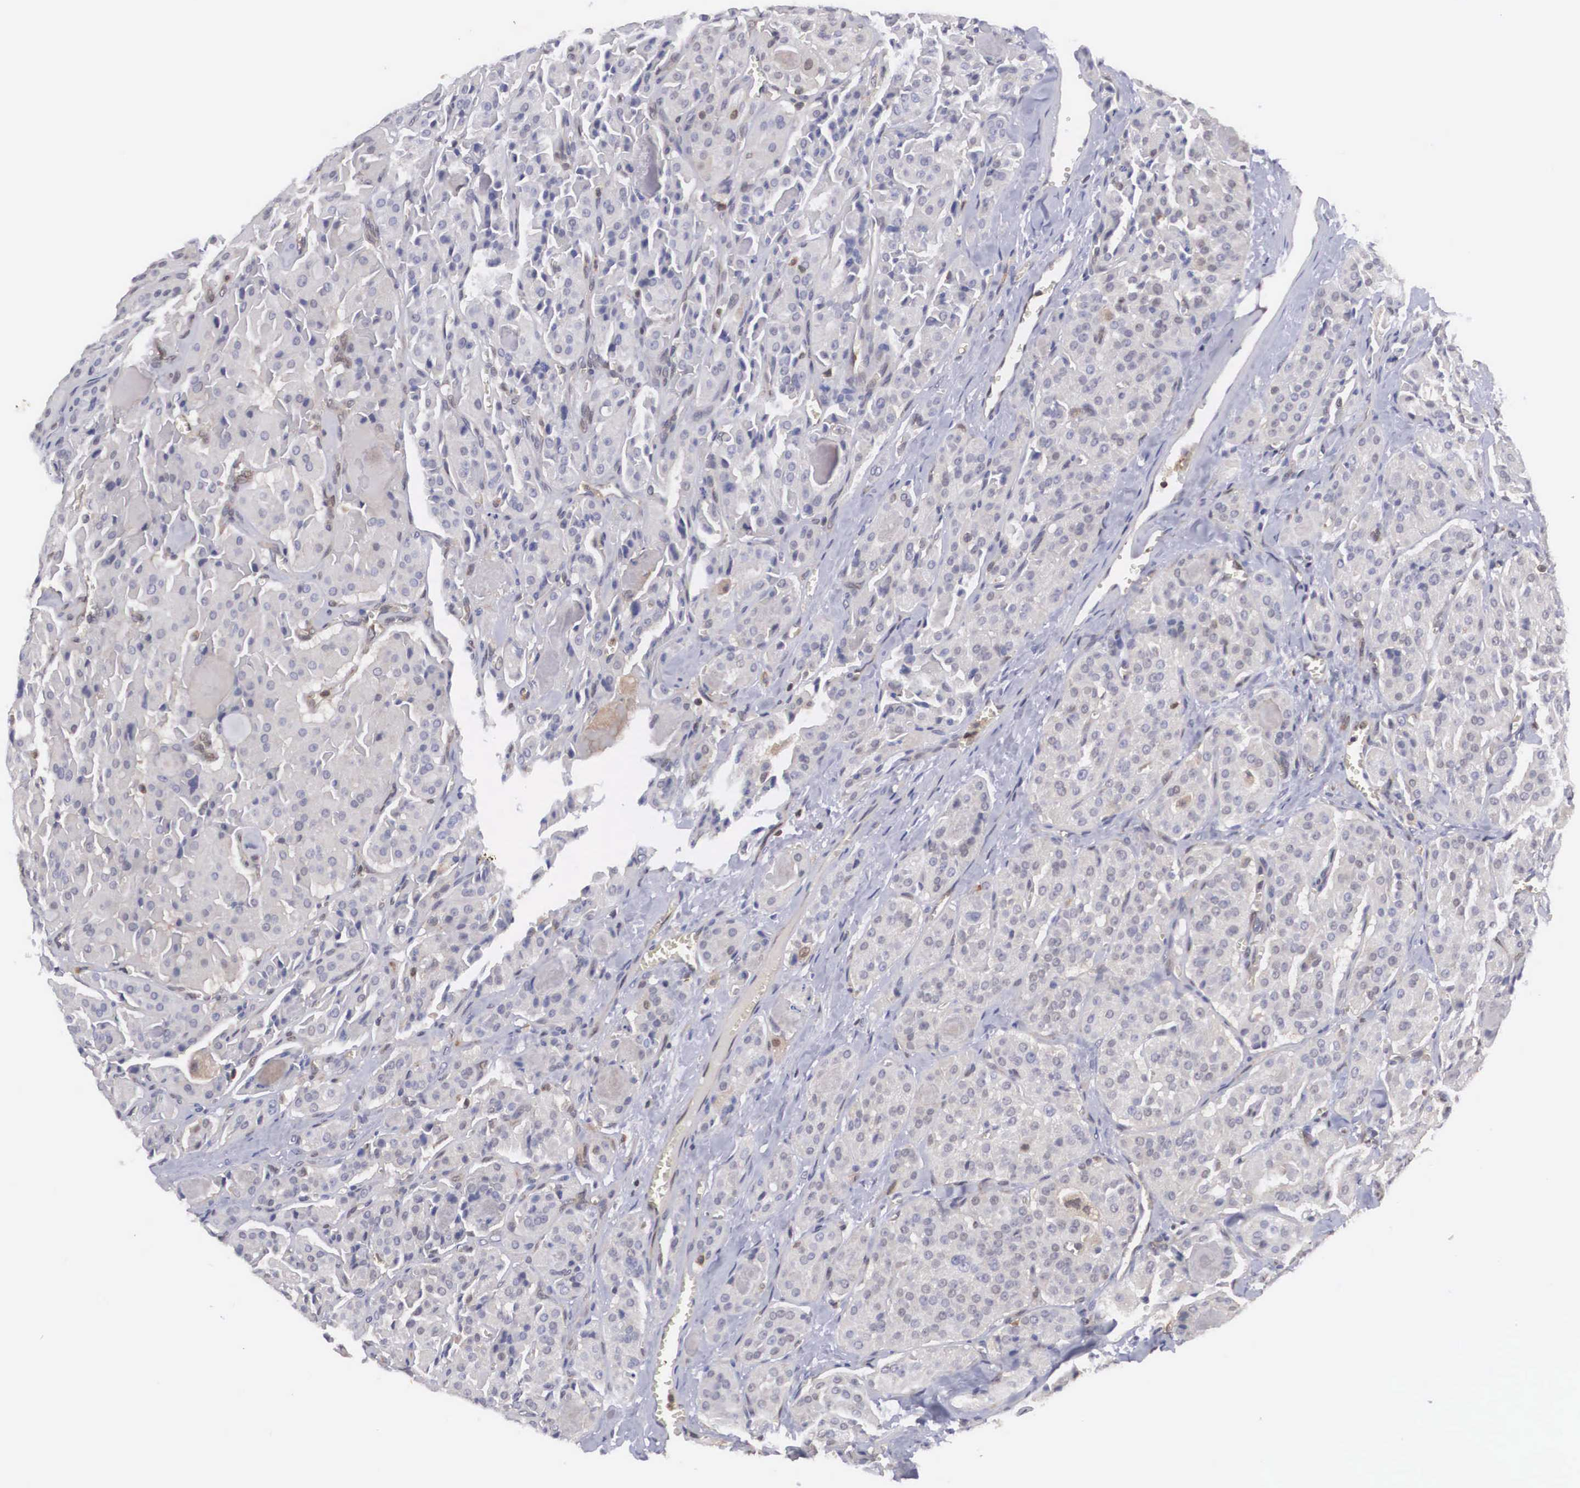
{"staining": {"intensity": "weak", "quantity": "<25%", "location": "nuclear"}, "tissue": "thyroid cancer", "cell_type": "Tumor cells", "image_type": "cancer", "snomed": [{"axis": "morphology", "description": "Carcinoma, NOS"}, {"axis": "topography", "description": "Thyroid gland"}], "caption": "Immunohistochemical staining of human thyroid cancer (carcinoma) displays no significant staining in tumor cells. (DAB (3,3'-diaminobenzidine) immunohistochemistry (IHC) visualized using brightfield microscopy, high magnification).", "gene": "ADSL", "patient": {"sex": "male", "age": 76}}